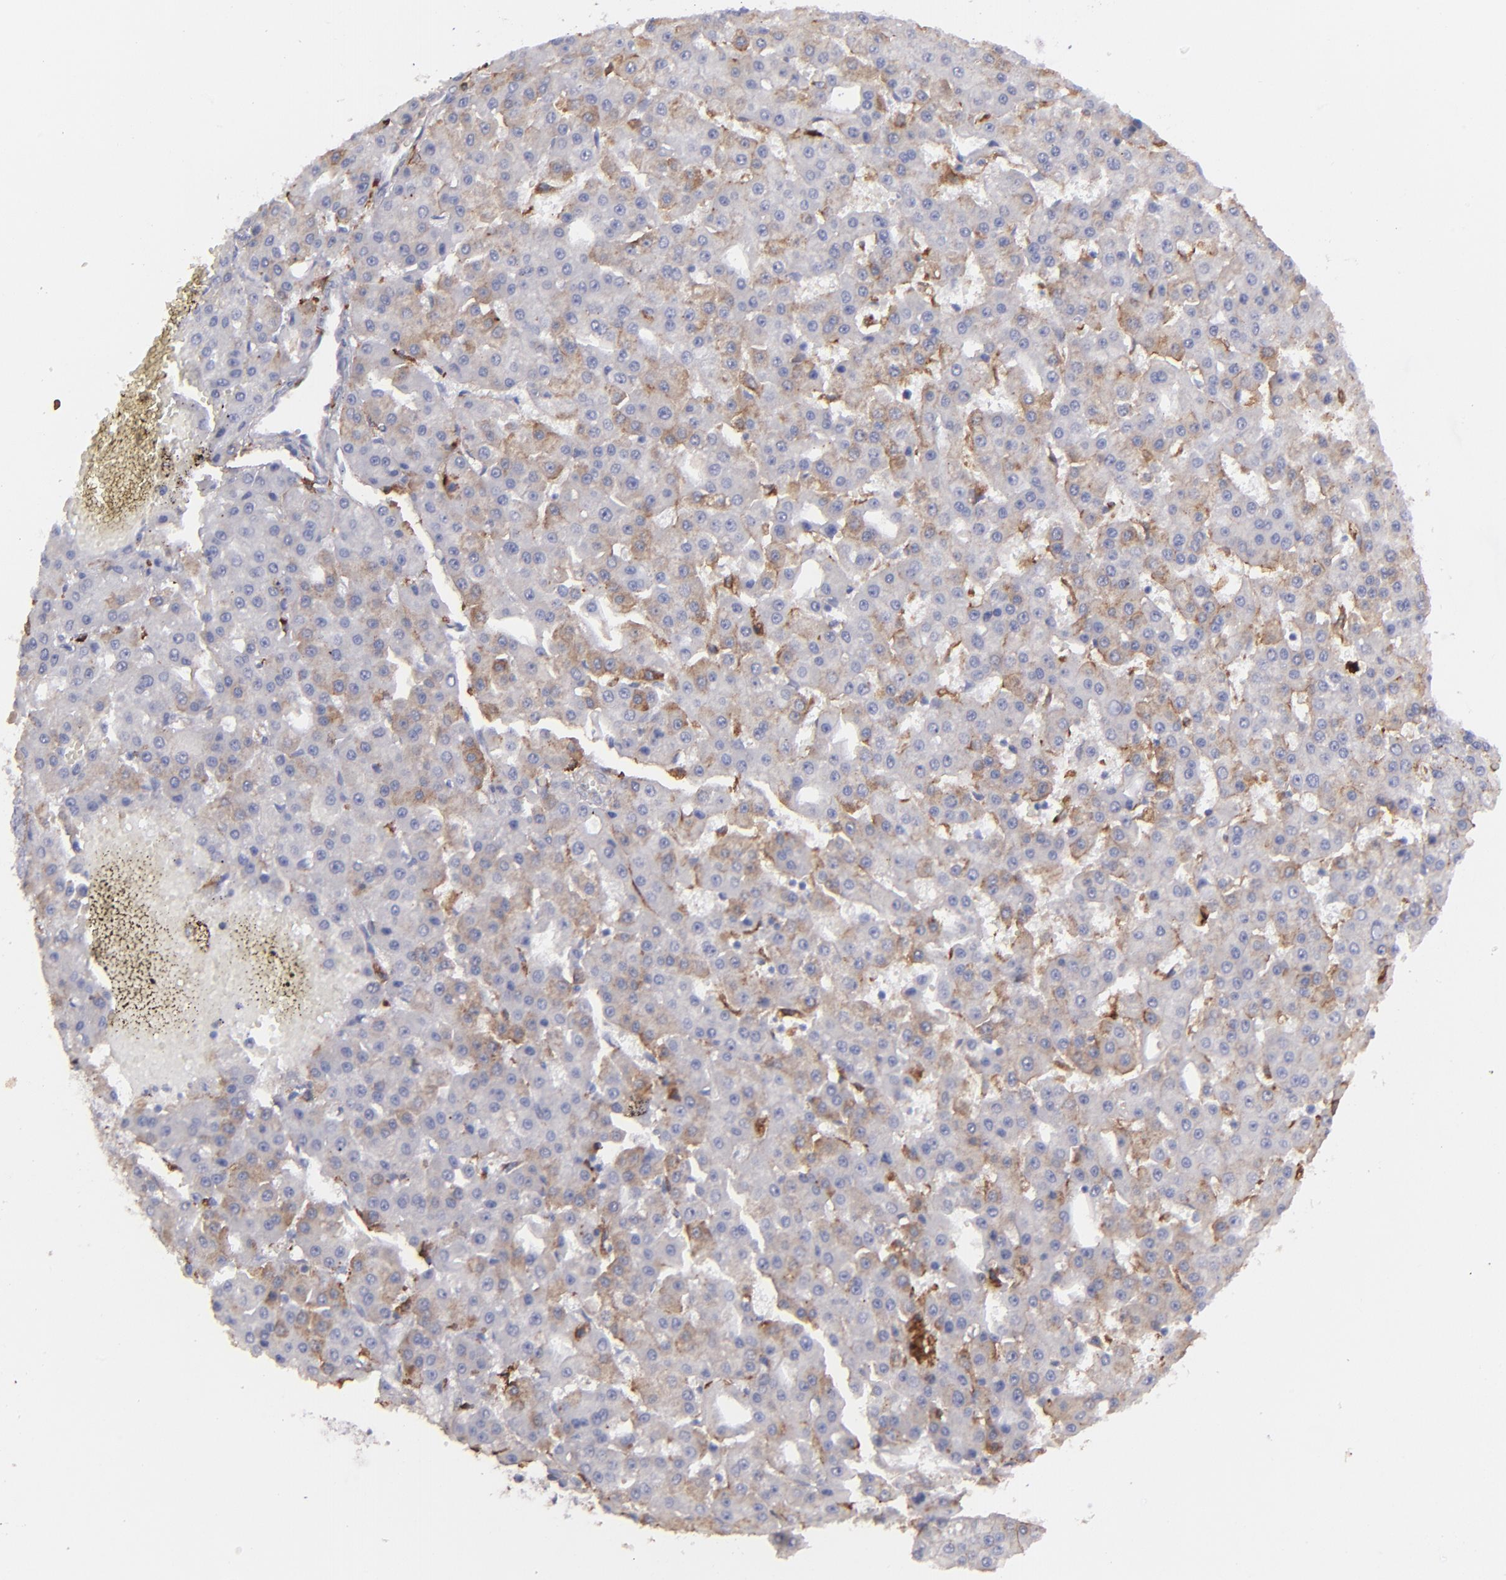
{"staining": {"intensity": "weak", "quantity": "<25%", "location": "cytoplasmic/membranous"}, "tissue": "liver cancer", "cell_type": "Tumor cells", "image_type": "cancer", "snomed": [{"axis": "morphology", "description": "Carcinoma, Hepatocellular, NOS"}, {"axis": "topography", "description": "Liver"}], "caption": "Liver hepatocellular carcinoma stained for a protein using IHC shows no staining tumor cells.", "gene": "C1QA", "patient": {"sex": "male", "age": 47}}